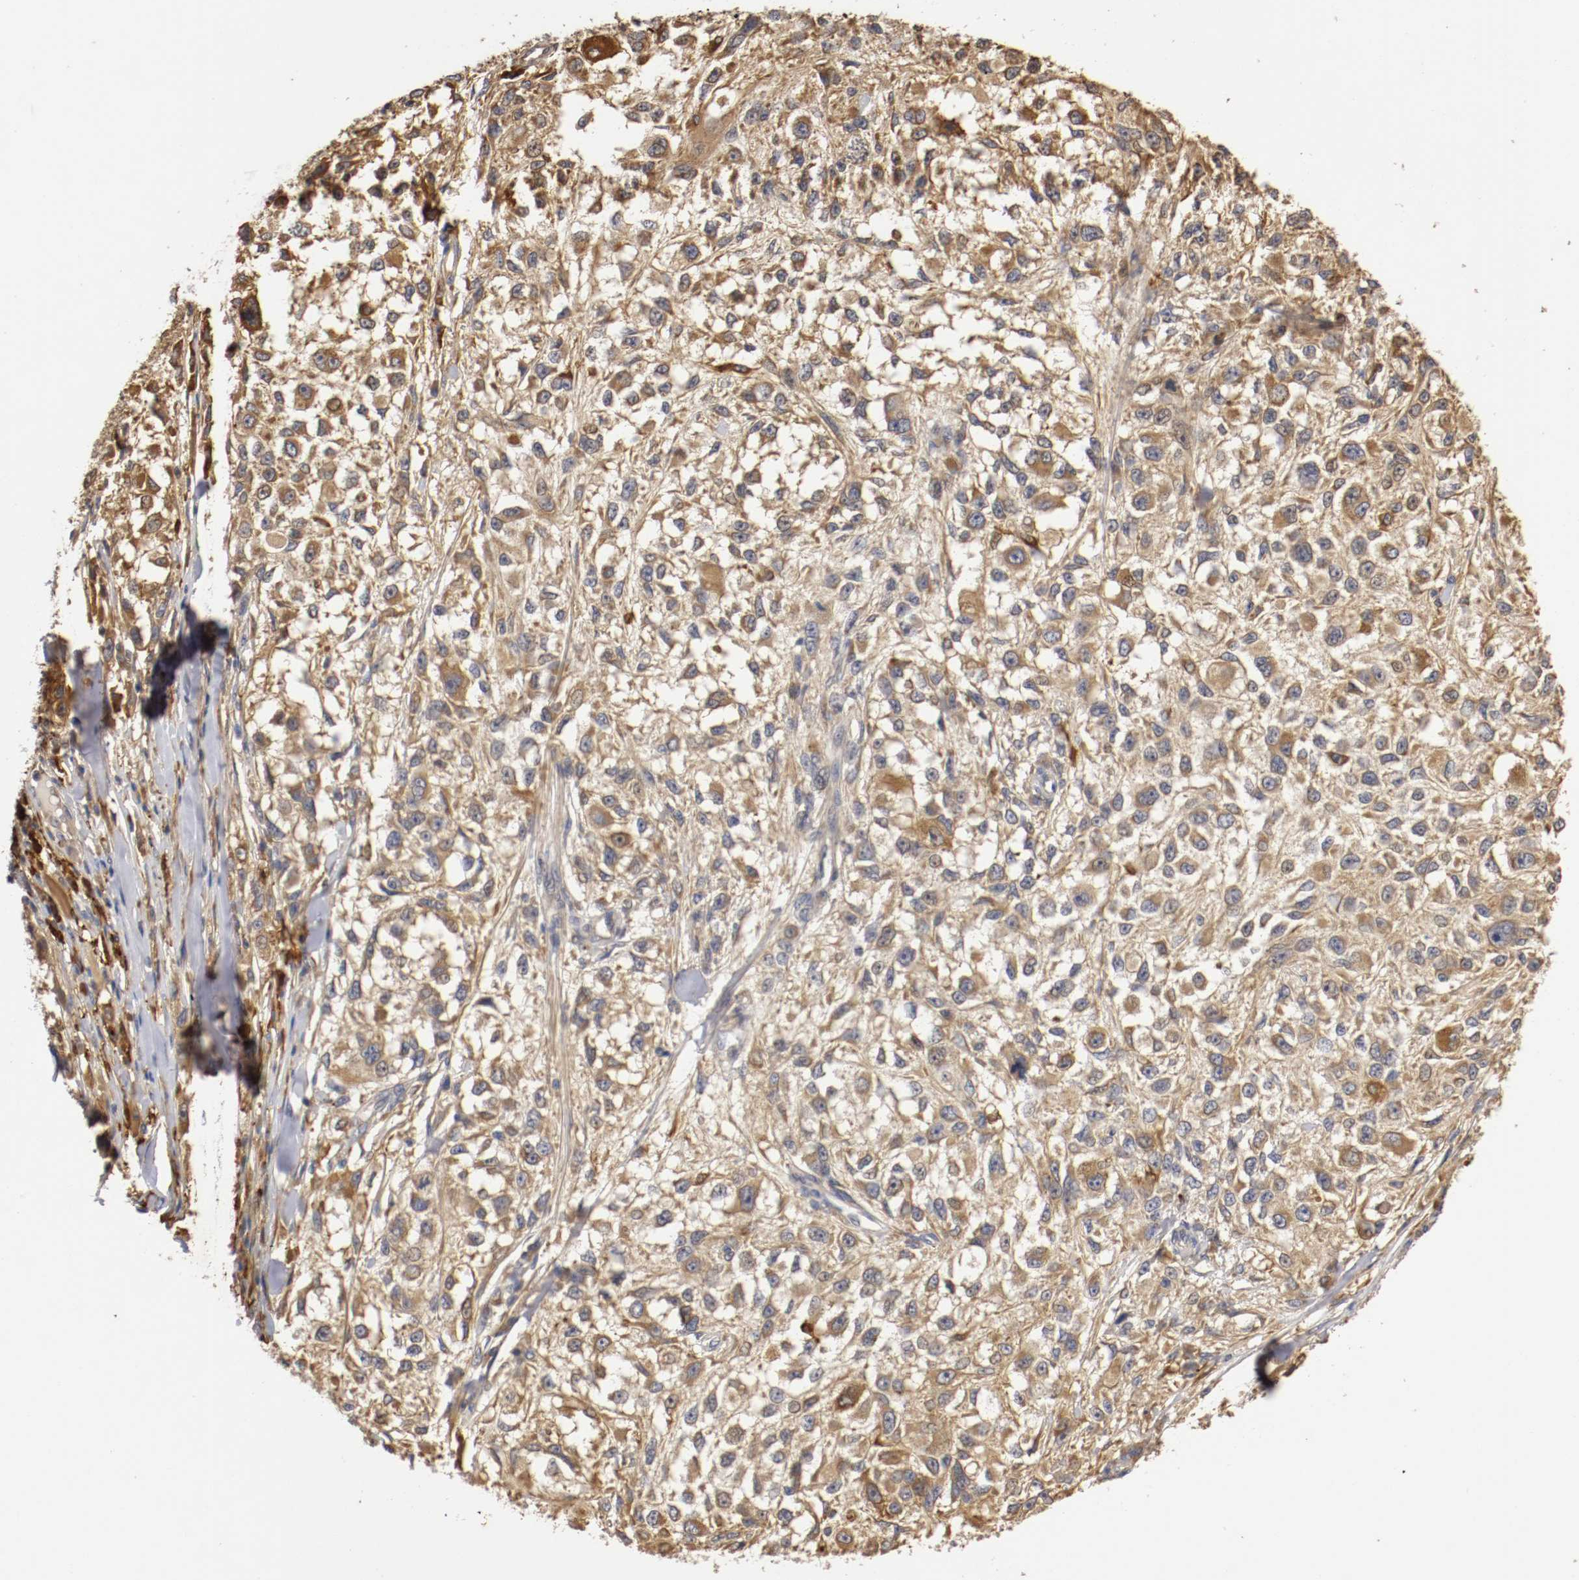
{"staining": {"intensity": "moderate", "quantity": ">75%", "location": "cytoplasmic/membranous"}, "tissue": "melanoma", "cell_type": "Tumor cells", "image_type": "cancer", "snomed": [{"axis": "morphology", "description": "Necrosis, NOS"}, {"axis": "morphology", "description": "Malignant melanoma, NOS"}, {"axis": "topography", "description": "Skin"}], "caption": "About >75% of tumor cells in malignant melanoma reveal moderate cytoplasmic/membranous protein positivity as visualized by brown immunohistochemical staining.", "gene": "VEZT", "patient": {"sex": "female", "age": 87}}